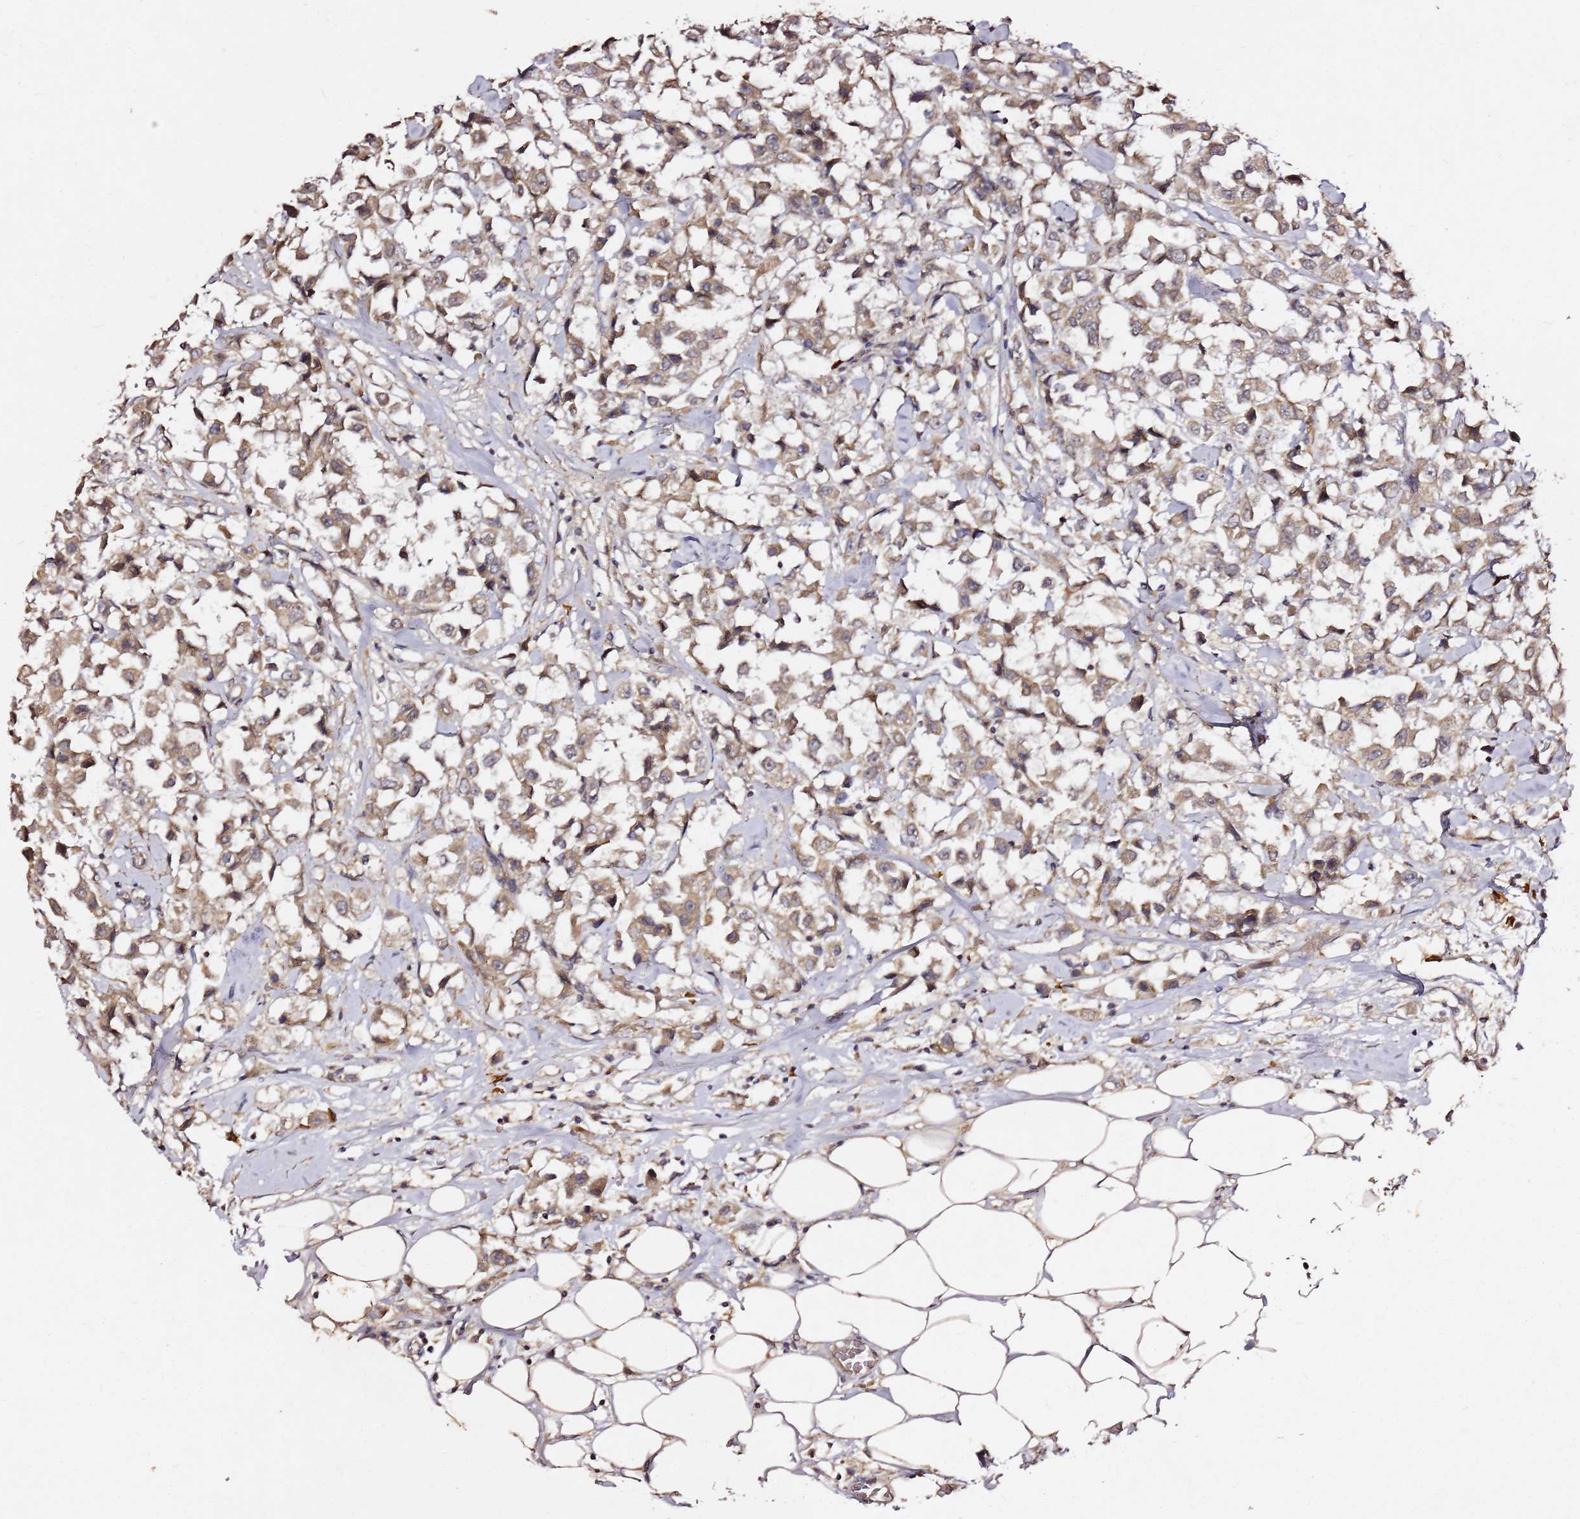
{"staining": {"intensity": "moderate", "quantity": ">75%", "location": "cytoplasmic/membranous"}, "tissue": "breast cancer", "cell_type": "Tumor cells", "image_type": "cancer", "snomed": [{"axis": "morphology", "description": "Duct carcinoma"}, {"axis": "topography", "description": "Breast"}], "caption": "Human breast intraductal carcinoma stained for a protein (brown) demonstrates moderate cytoplasmic/membranous positive expression in about >75% of tumor cells.", "gene": "C6orf136", "patient": {"sex": "female", "age": 61}}